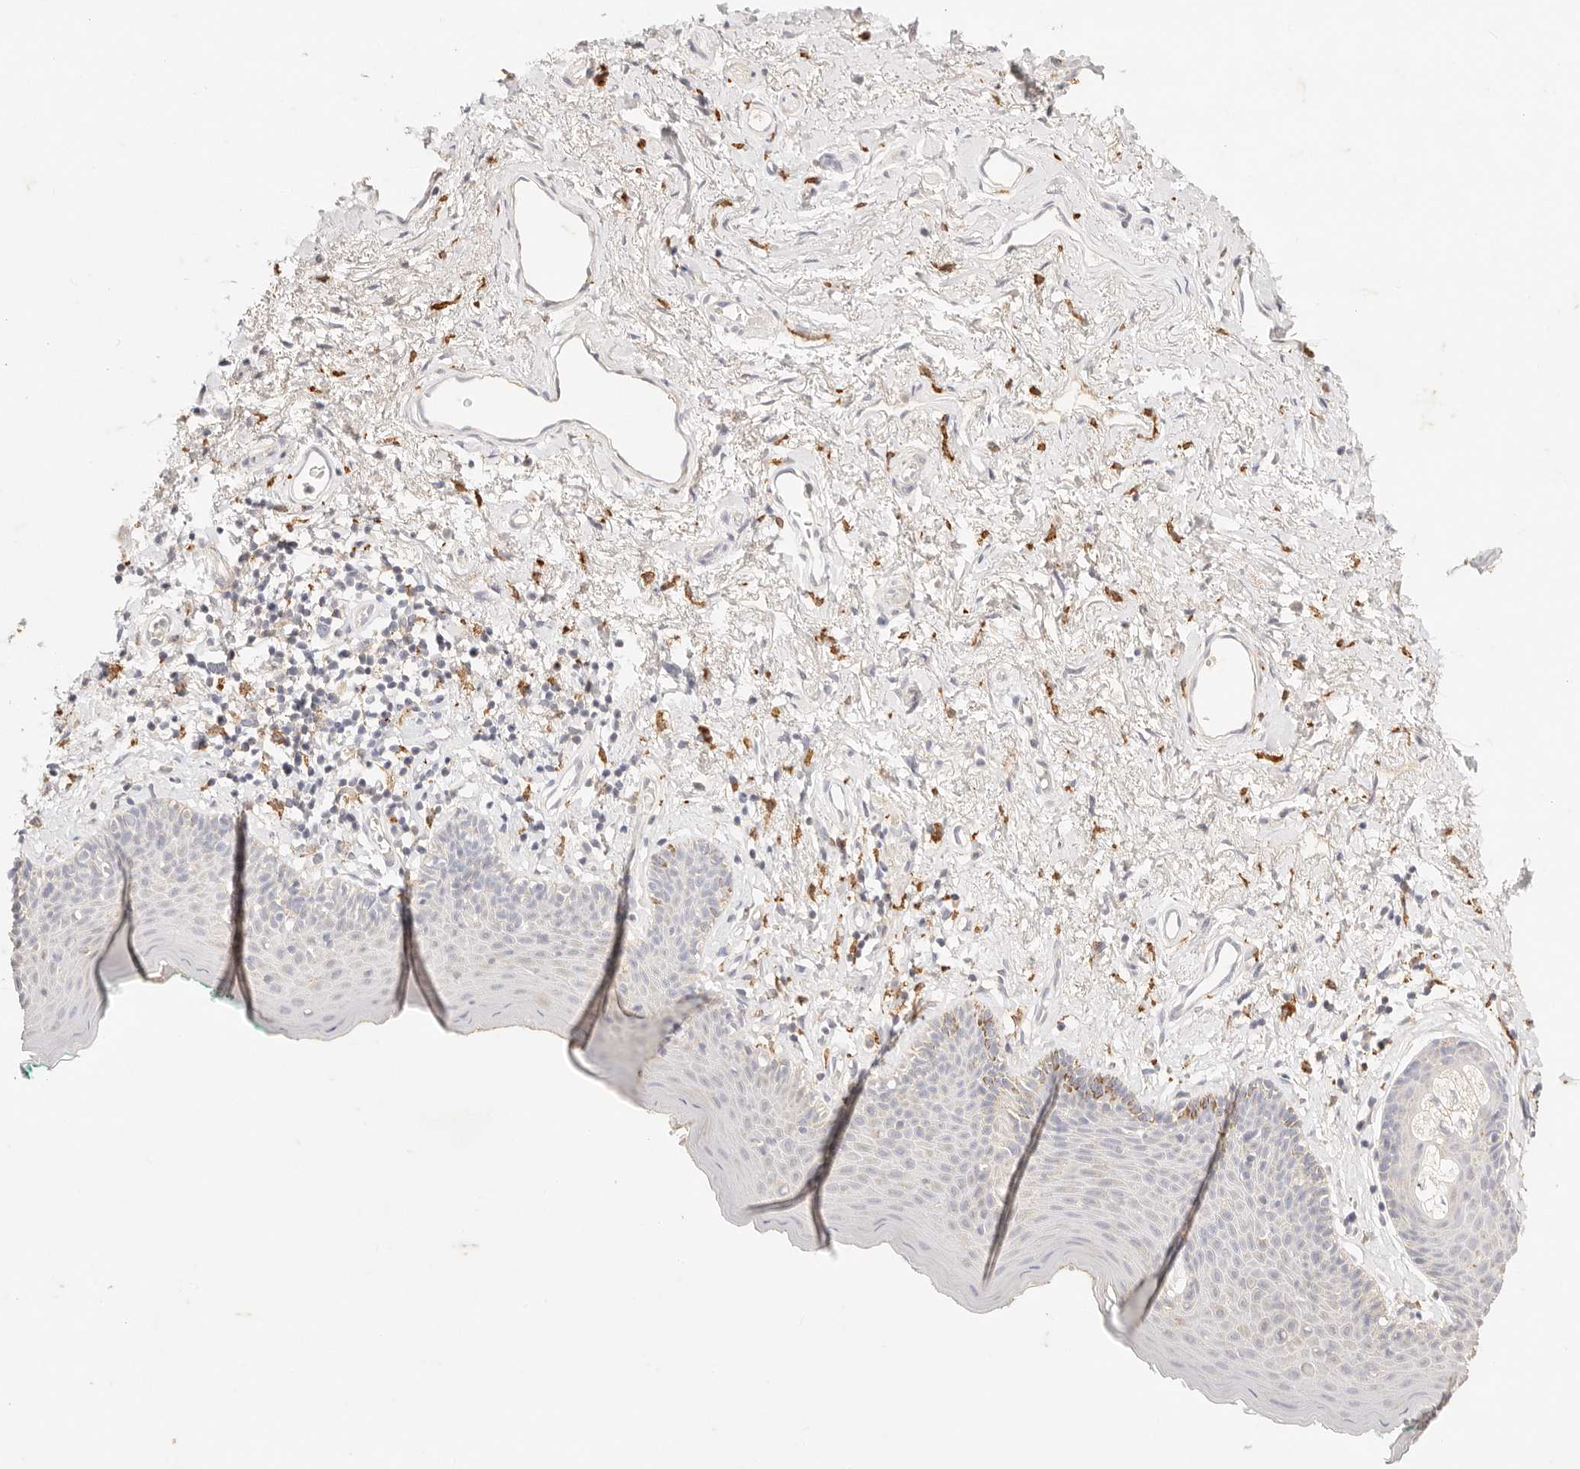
{"staining": {"intensity": "weak", "quantity": "25%-75%", "location": "cytoplasmic/membranous"}, "tissue": "skin", "cell_type": "Epidermal cells", "image_type": "normal", "snomed": [{"axis": "morphology", "description": "Normal tissue, NOS"}, {"axis": "topography", "description": "Vulva"}], "caption": "A brown stain highlights weak cytoplasmic/membranous expression of a protein in epidermal cells of benign skin. The protein is stained brown, and the nuclei are stained in blue (DAB (3,3'-diaminobenzidine) IHC with brightfield microscopy, high magnification).", "gene": "HK2", "patient": {"sex": "female", "age": 66}}